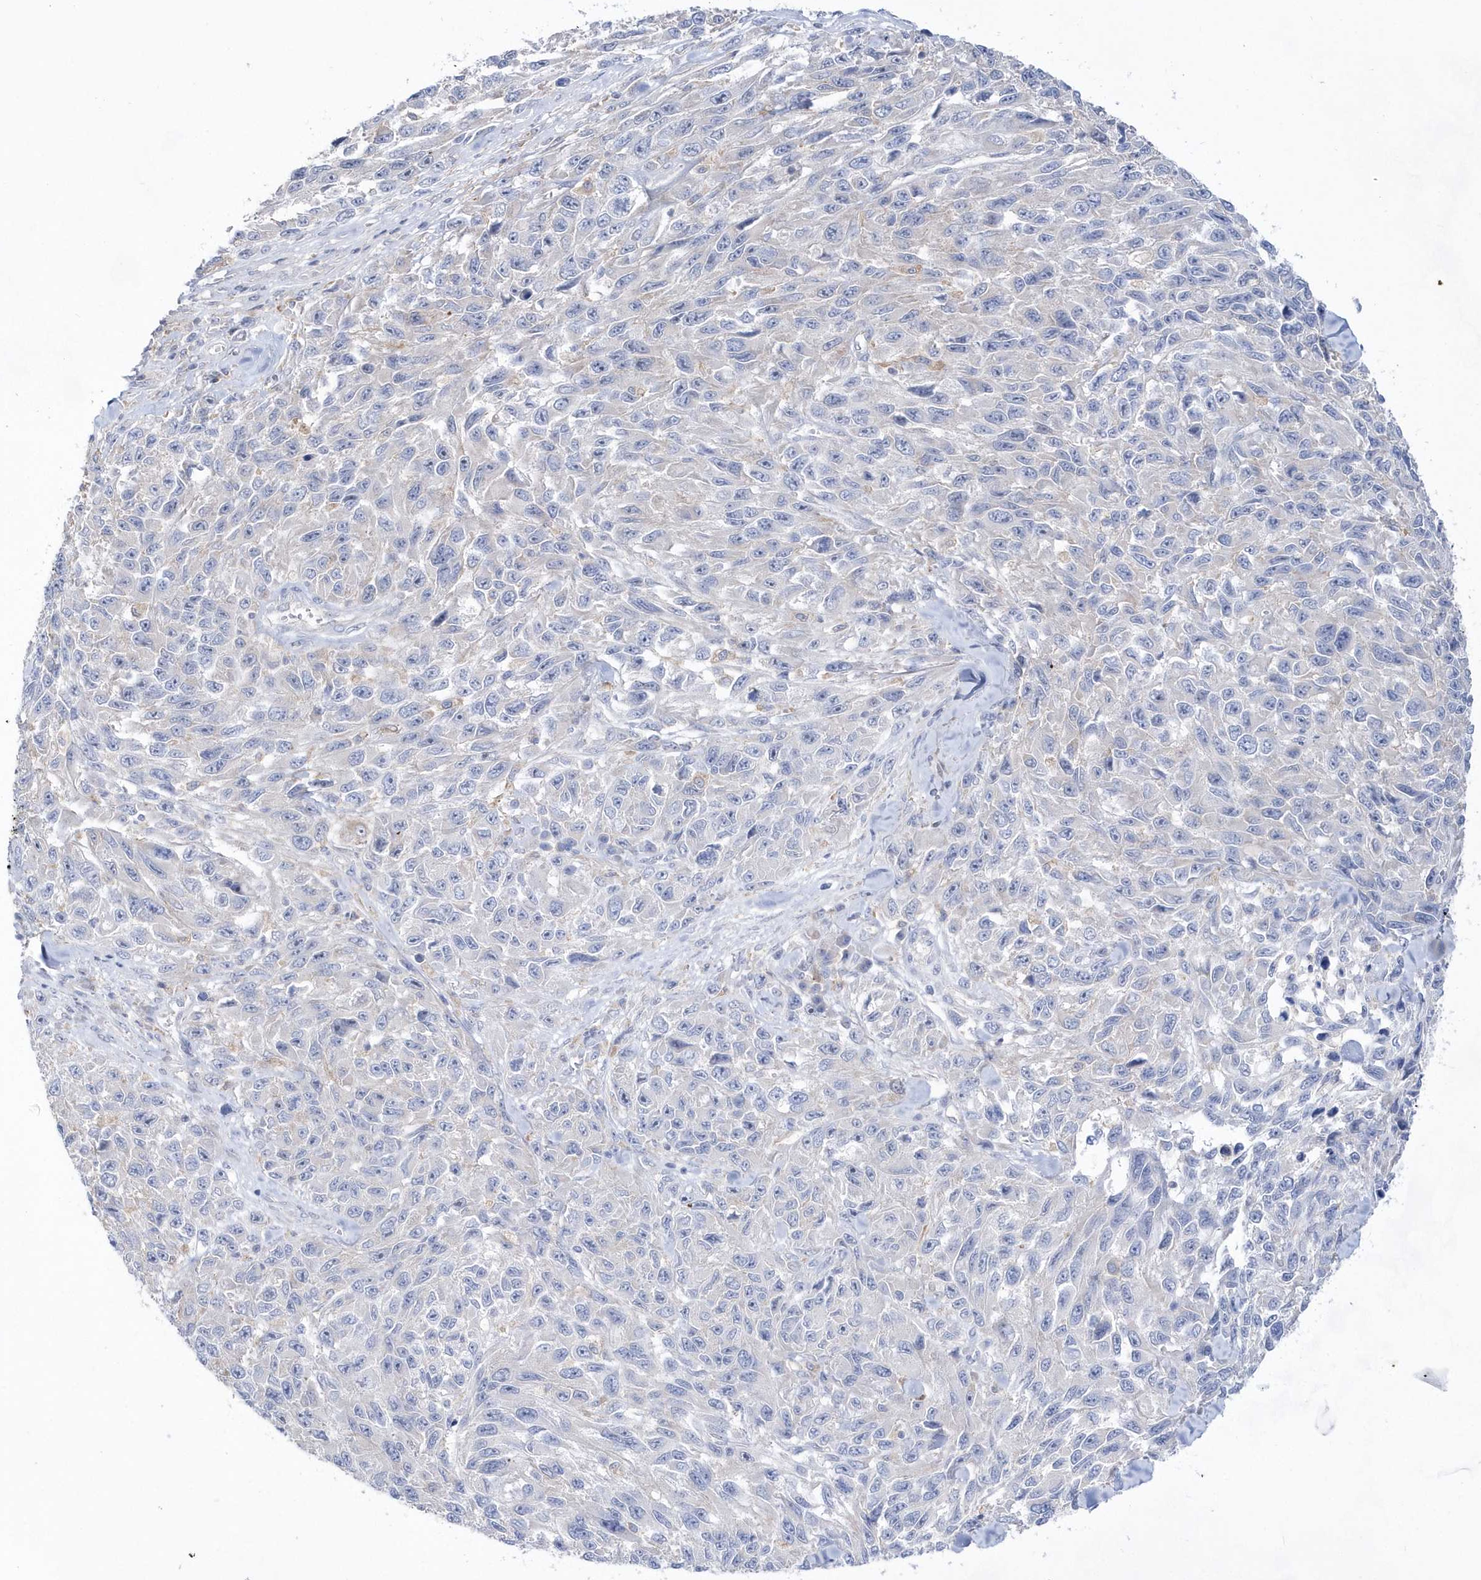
{"staining": {"intensity": "negative", "quantity": "none", "location": "none"}, "tissue": "melanoma", "cell_type": "Tumor cells", "image_type": "cancer", "snomed": [{"axis": "morphology", "description": "Malignant melanoma, NOS"}, {"axis": "topography", "description": "Skin"}], "caption": "Immunohistochemistry photomicrograph of neoplastic tissue: malignant melanoma stained with DAB exhibits no significant protein positivity in tumor cells.", "gene": "BDH2", "patient": {"sex": "female", "age": 96}}